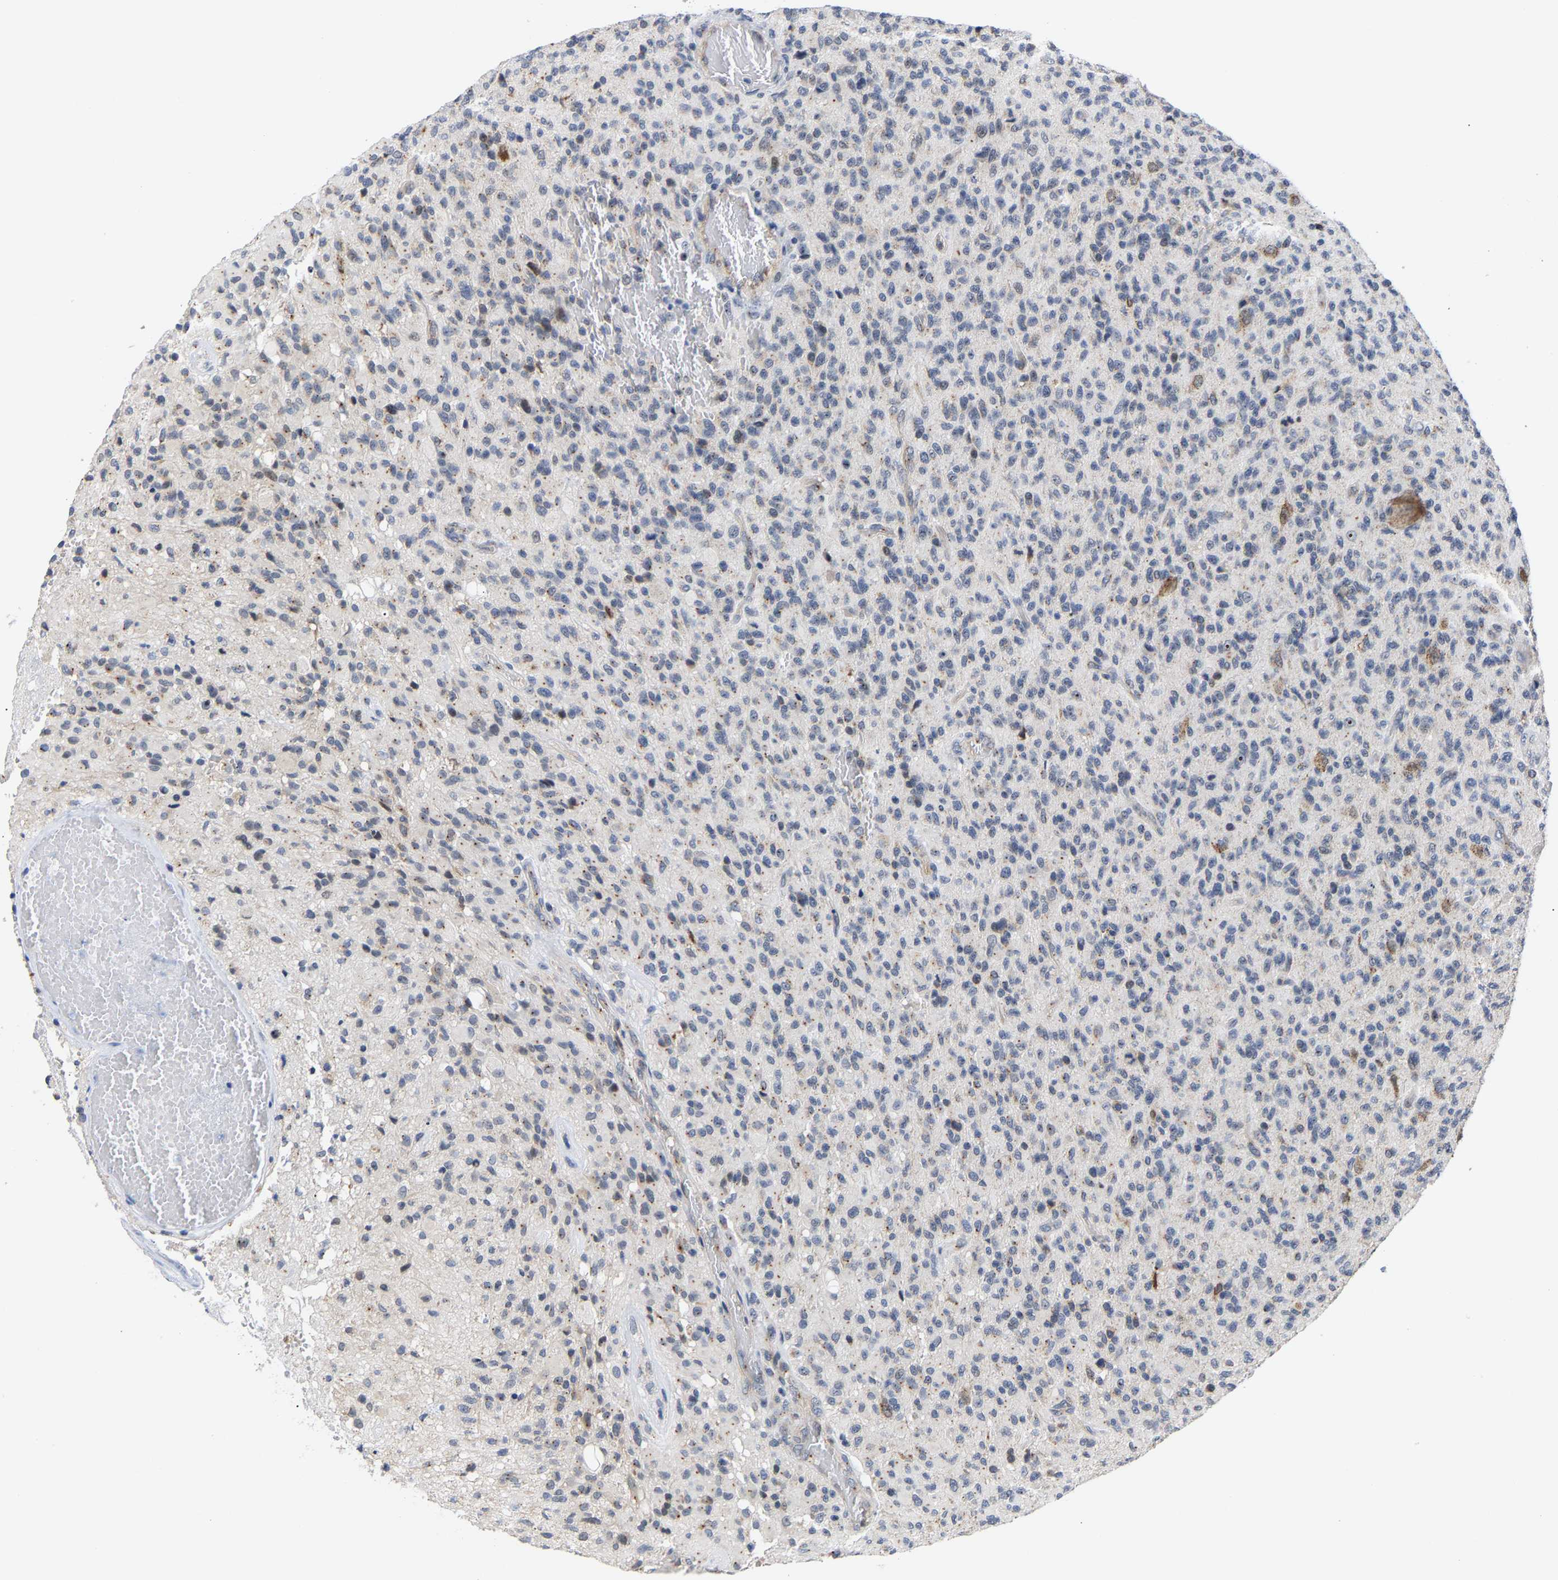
{"staining": {"intensity": "moderate", "quantity": "<25%", "location": "cytoplasmic/membranous"}, "tissue": "glioma", "cell_type": "Tumor cells", "image_type": "cancer", "snomed": [{"axis": "morphology", "description": "Glioma, malignant, High grade"}, {"axis": "topography", "description": "Brain"}], "caption": "High-magnification brightfield microscopy of malignant glioma (high-grade) stained with DAB (3,3'-diaminobenzidine) (brown) and counterstained with hematoxylin (blue). tumor cells exhibit moderate cytoplasmic/membranous staining is seen in about<25% of cells.", "gene": "PCNT", "patient": {"sex": "male", "age": 71}}